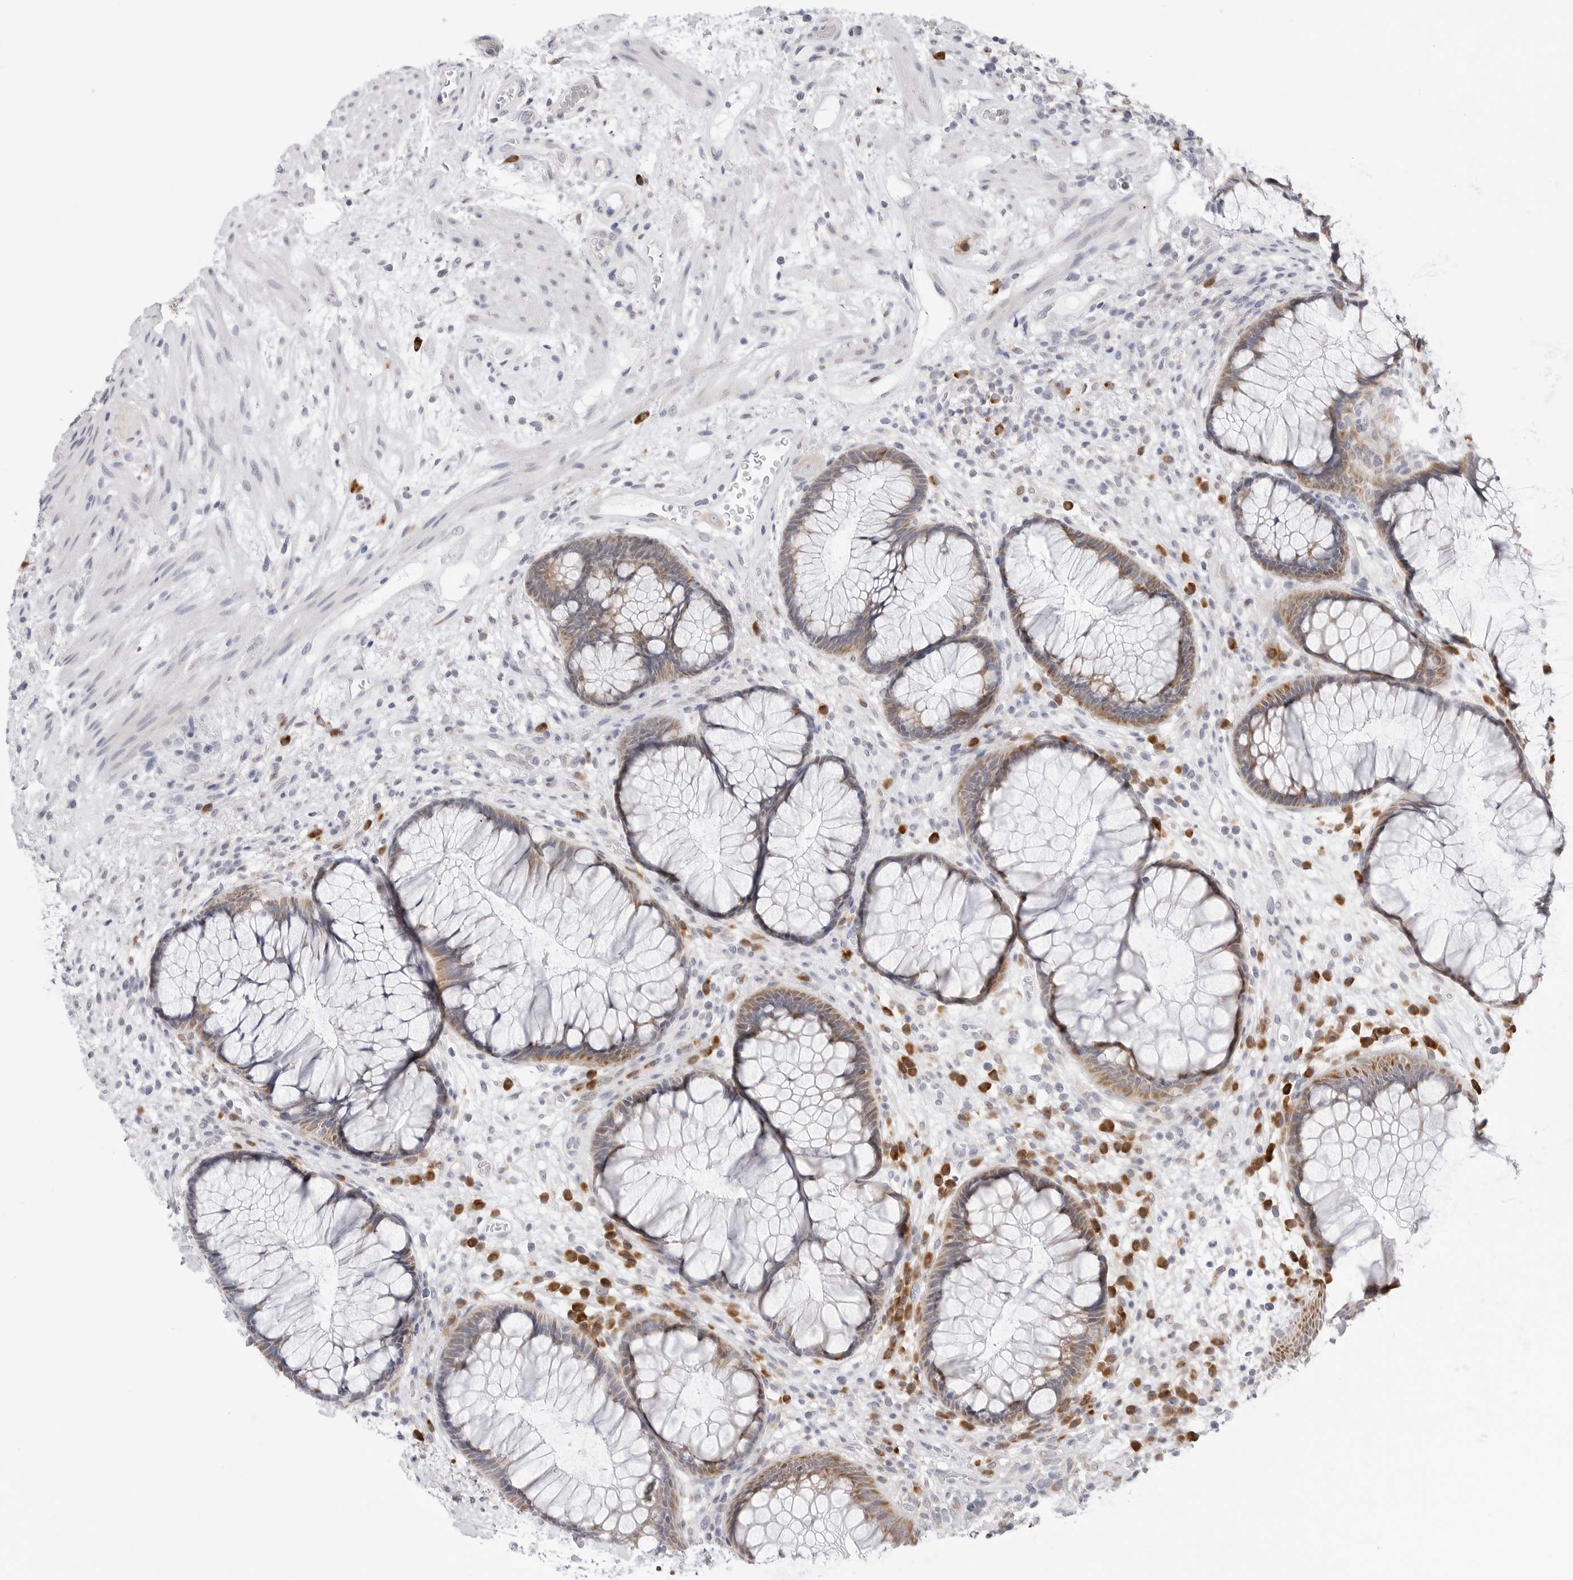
{"staining": {"intensity": "weak", "quantity": "25%-75%", "location": "cytoplasmic/membranous"}, "tissue": "rectum", "cell_type": "Glandular cells", "image_type": "normal", "snomed": [{"axis": "morphology", "description": "Normal tissue, NOS"}, {"axis": "topography", "description": "Rectum"}], "caption": "The micrograph displays immunohistochemical staining of benign rectum. There is weak cytoplasmic/membranous expression is appreciated in approximately 25%-75% of glandular cells.", "gene": "RPN1", "patient": {"sex": "male", "age": 51}}